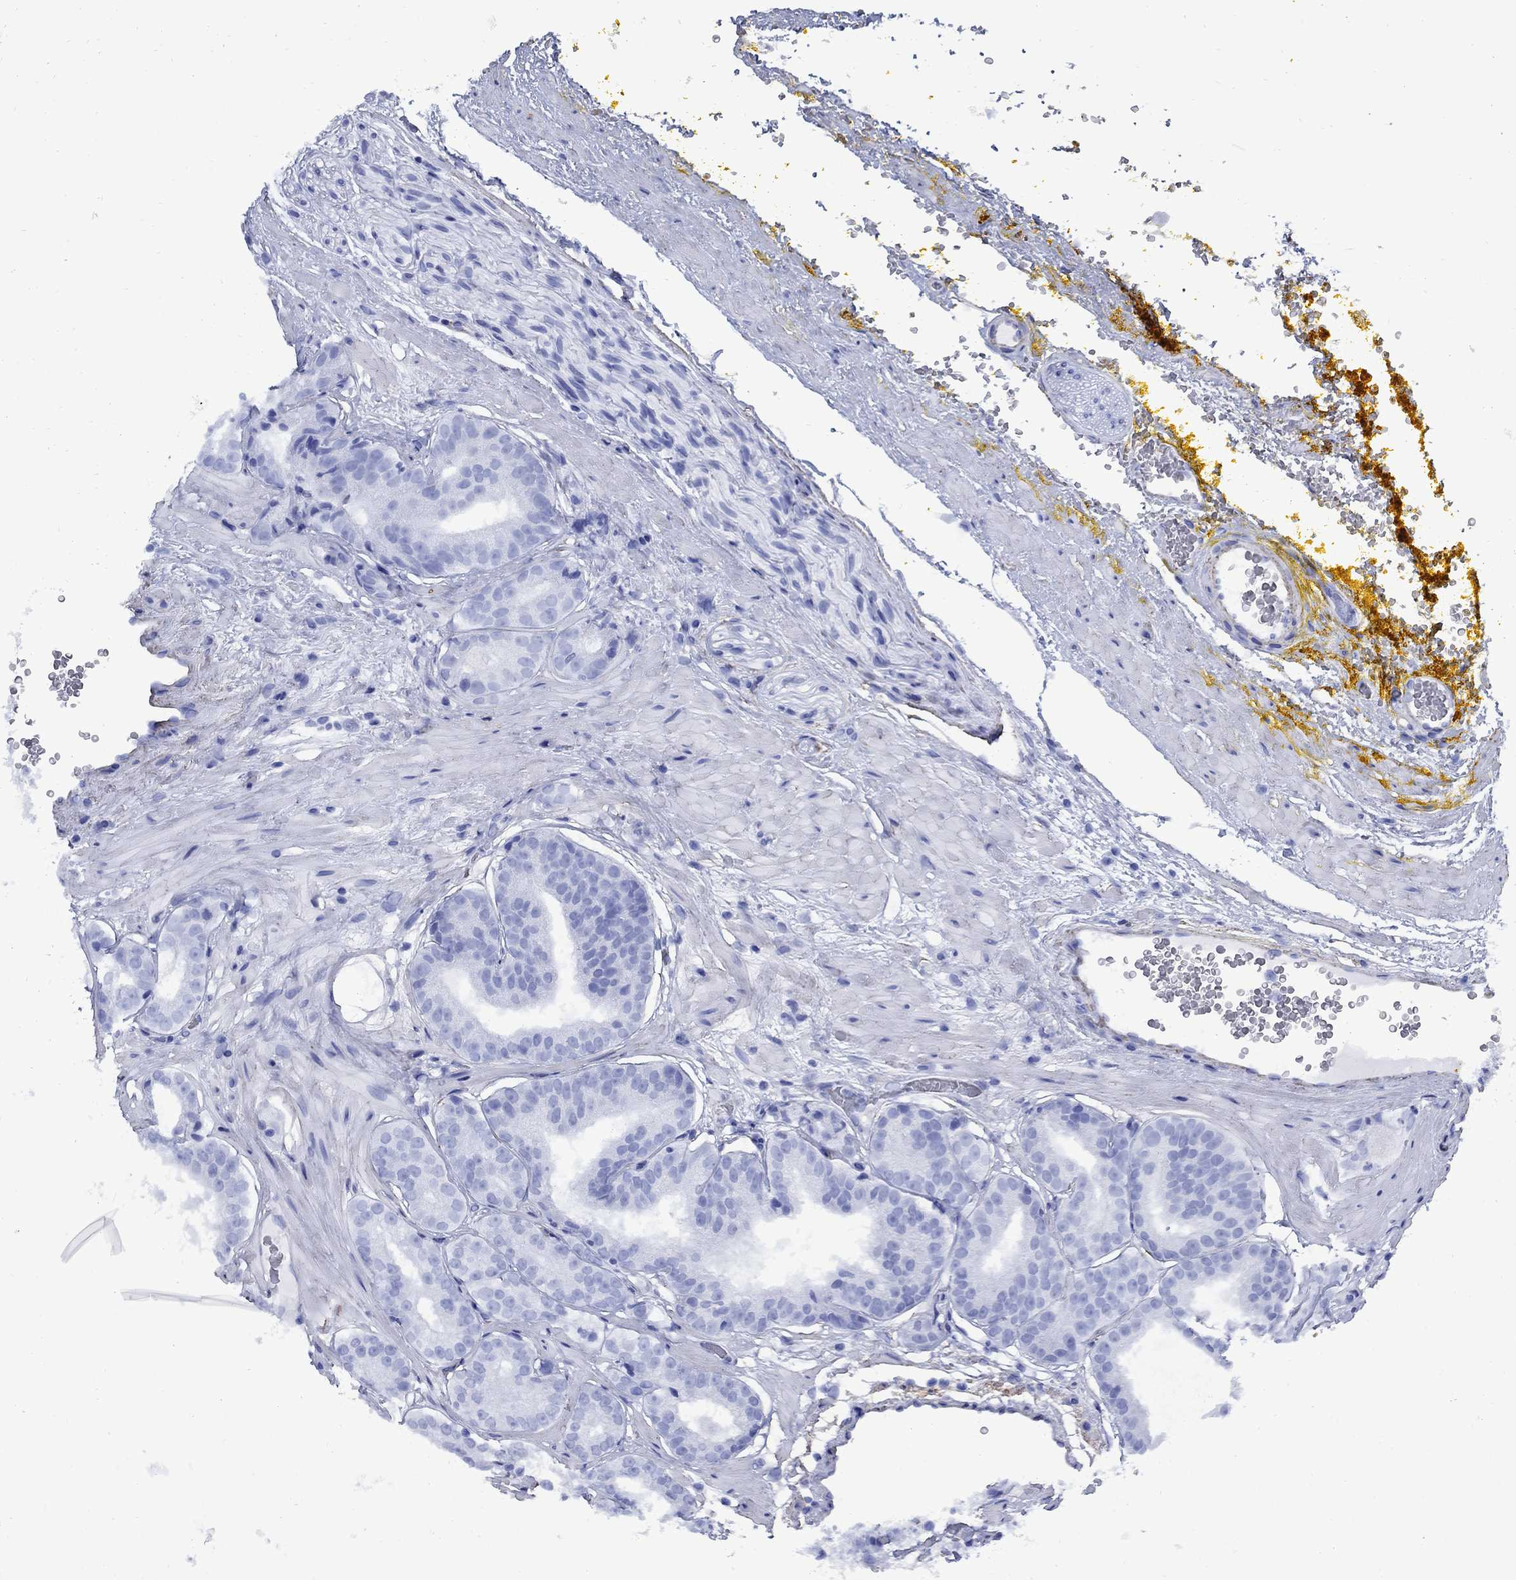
{"staining": {"intensity": "negative", "quantity": "none", "location": "none"}, "tissue": "prostate cancer", "cell_type": "Tumor cells", "image_type": "cancer", "snomed": [{"axis": "morphology", "description": "Adenocarcinoma, Low grade"}, {"axis": "topography", "description": "Prostate"}], "caption": "Prostate low-grade adenocarcinoma was stained to show a protein in brown. There is no significant staining in tumor cells. (Immunohistochemistry (ihc), brightfield microscopy, high magnification).", "gene": "VTN", "patient": {"sex": "male", "age": 60}}